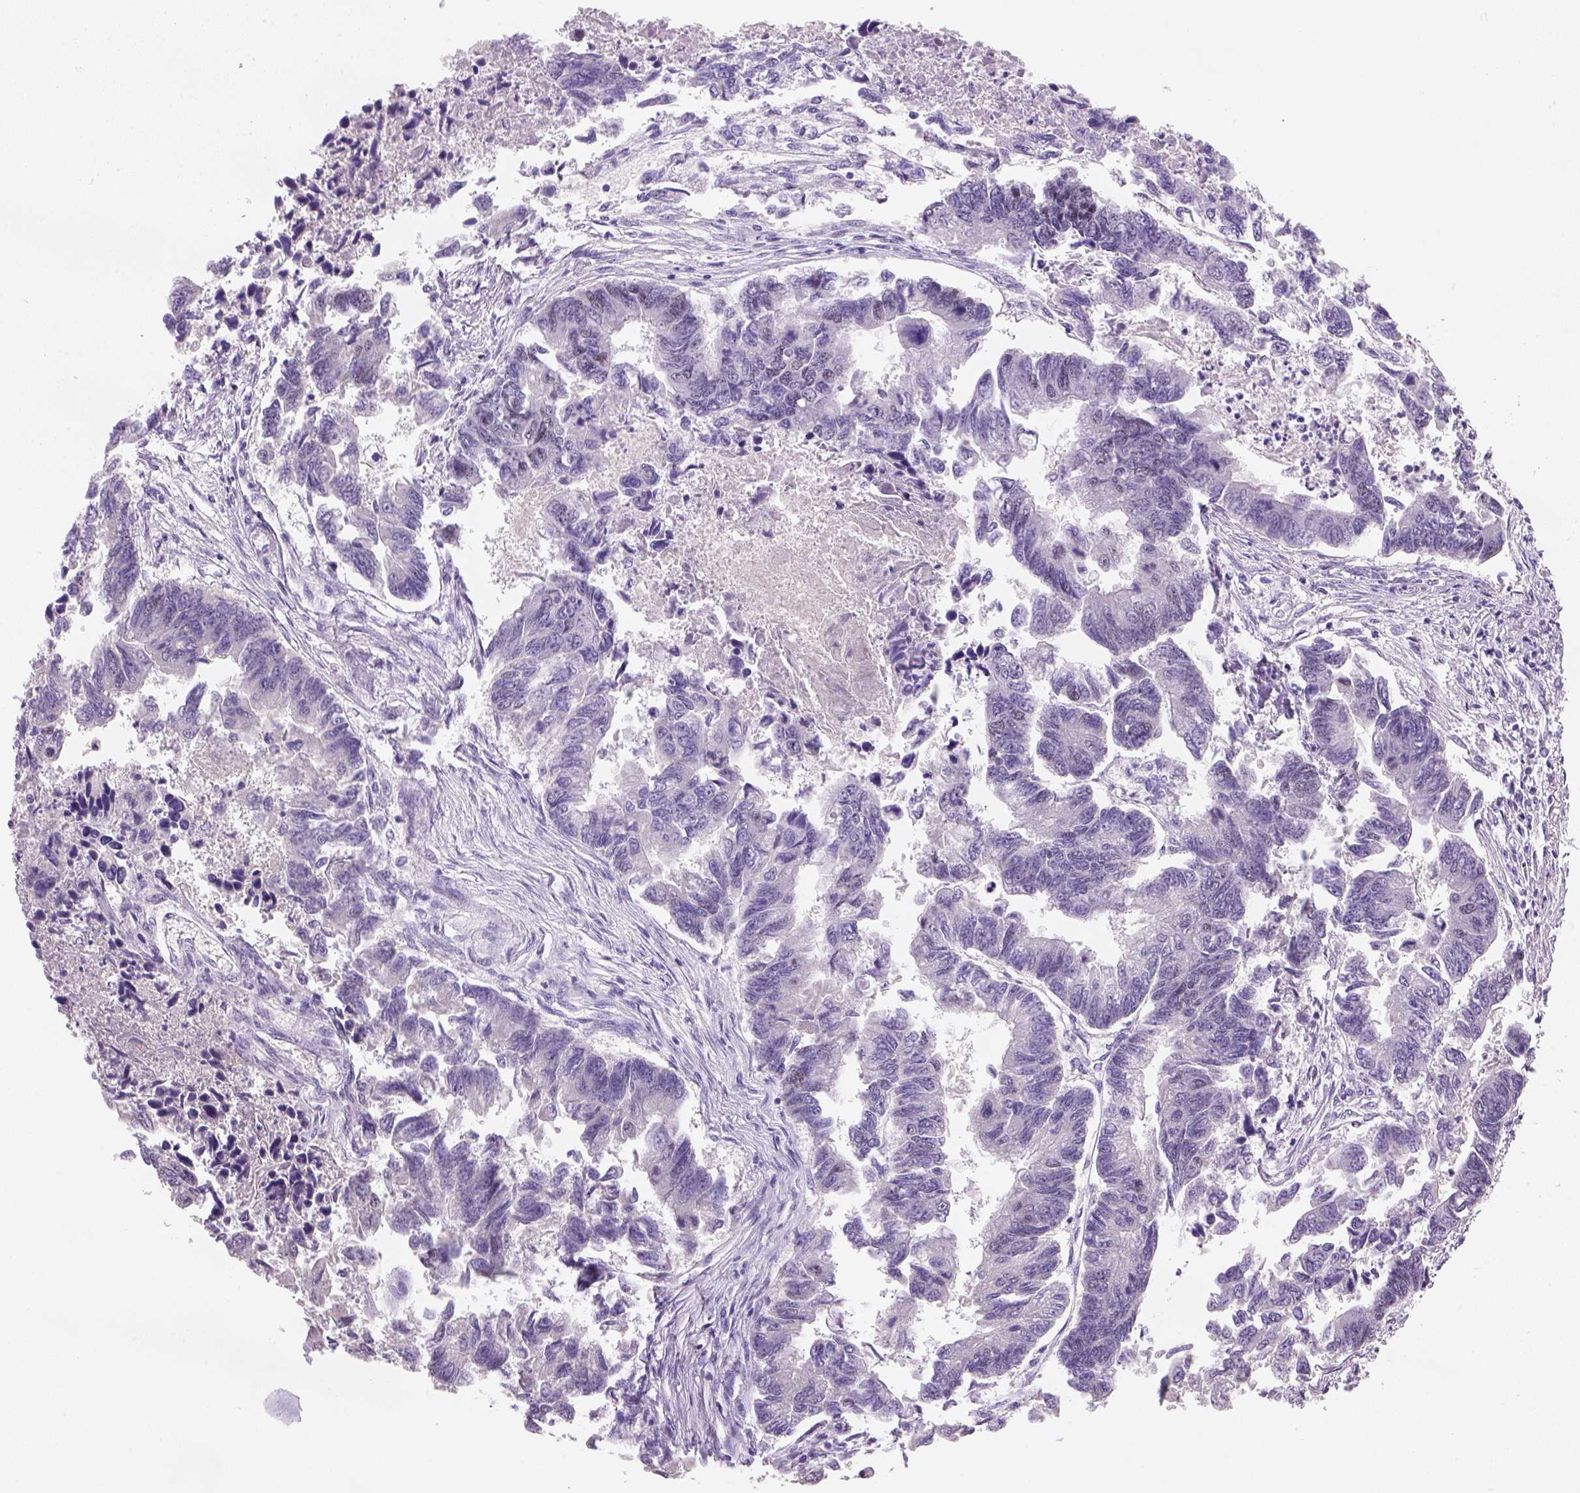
{"staining": {"intensity": "negative", "quantity": "none", "location": "none"}, "tissue": "colorectal cancer", "cell_type": "Tumor cells", "image_type": "cancer", "snomed": [{"axis": "morphology", "description": "Adenocarcinoma, NOS"}, {"axis": "topography", "description": "Colon"}], "caption": "Protein analysis of colorectal cancer (adenocarcinoma) reveals no significant expression in tumor cells.", "gene": "ZMAT4", "patient": {"sex": "female", "age": 65}}